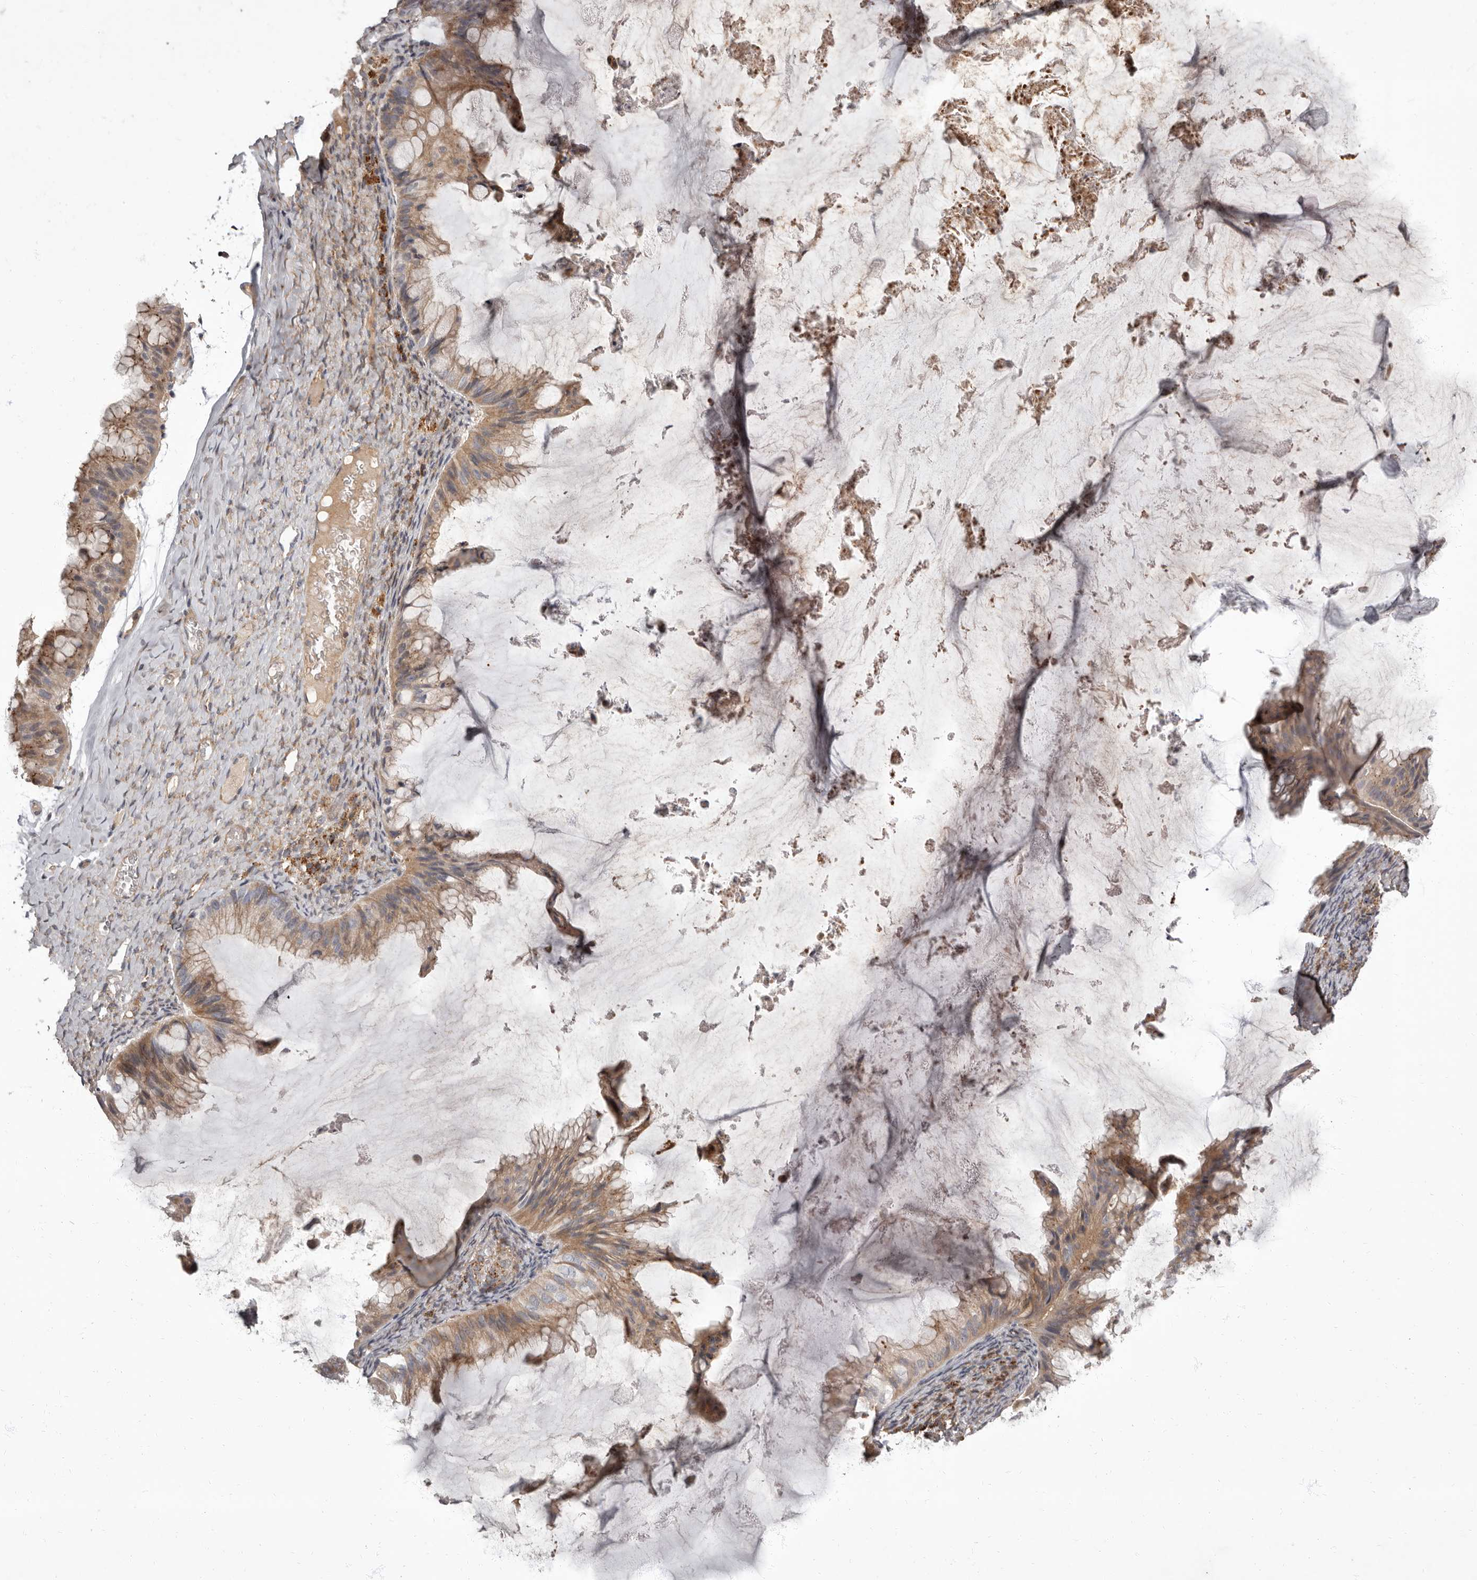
{"staining": {"intensity": "moderate", "quantity": ">75%", "location": "cytoplasmic/membranous"}, "tissue": "ovarian cancer", "cell_type": "Tumor cells", "image_type": "cancer", "snomed": [{"axis": "morphology", "description": "Cystadenocarcinoma, mucinous, NOS"}, {"axis": "topography", "description": "Ovary"}], "caption": "Ovarian cancer stained with immunohistochemistry (IHC) reveals moderate cytoplasmic/membranous expression in about >75% of tumor cells.", "gene": "ADCY2", "patient": {"sex": "female", "age": 61}}